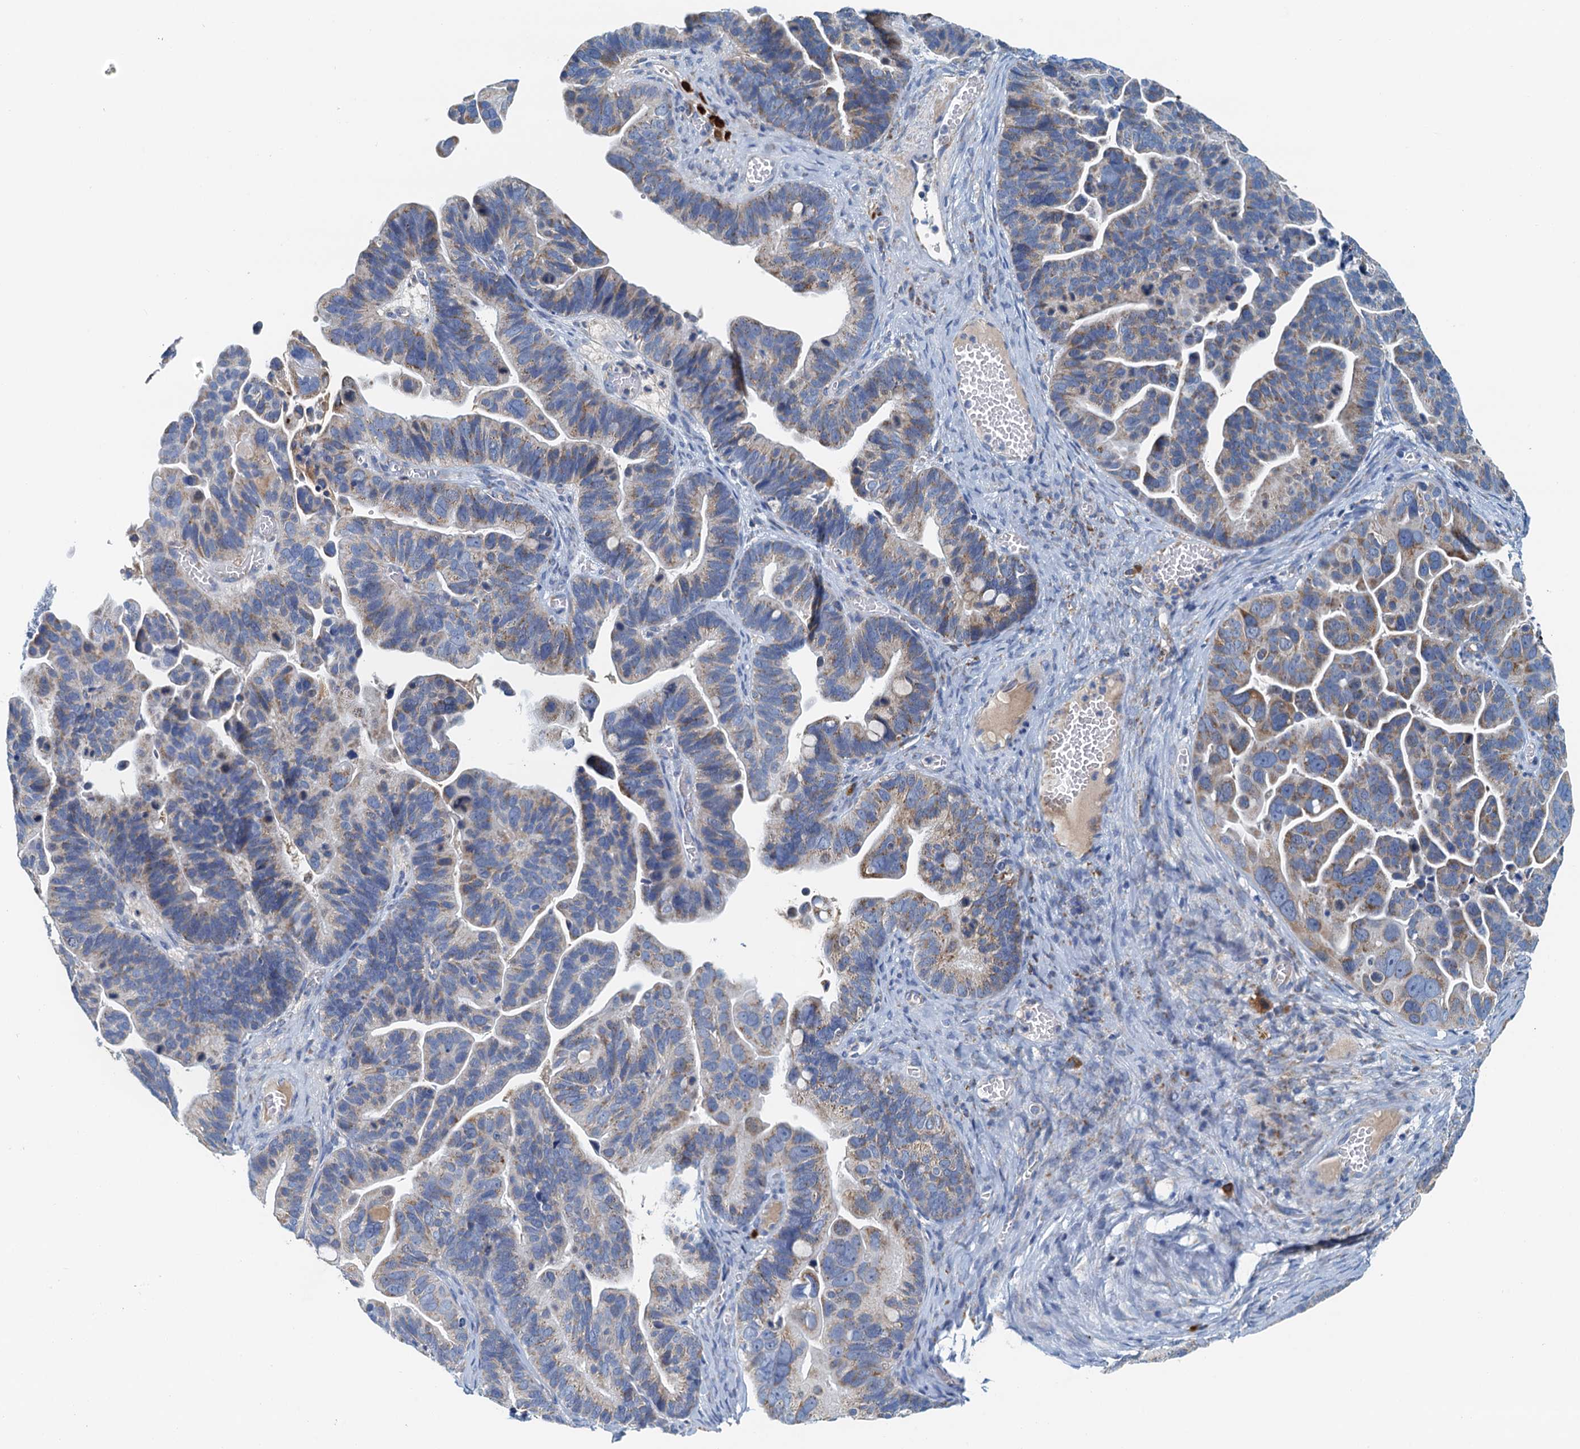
{"staining": {"intensity": "moderate", "quantity": "25%-75%", "location": "cytoplasmic/membranous"}, "tissue": "ovarian cancer", "cell_type": "Tumor cells", "image_type": "cancer", "snomed": [{"axis": "morphology", "description": "Cystadenocarcinoma, serous, NOS"}, {"axis": "topography", "description": "Ovary"}], "caption": "Ovarian cancer stained with a brown dye displays moderate cytoplasmic/membranous positive expression in approximately 25%-75% of tumor cells.", "gene": "POC1A", "patient": {"sex": "female", "age": 56}}